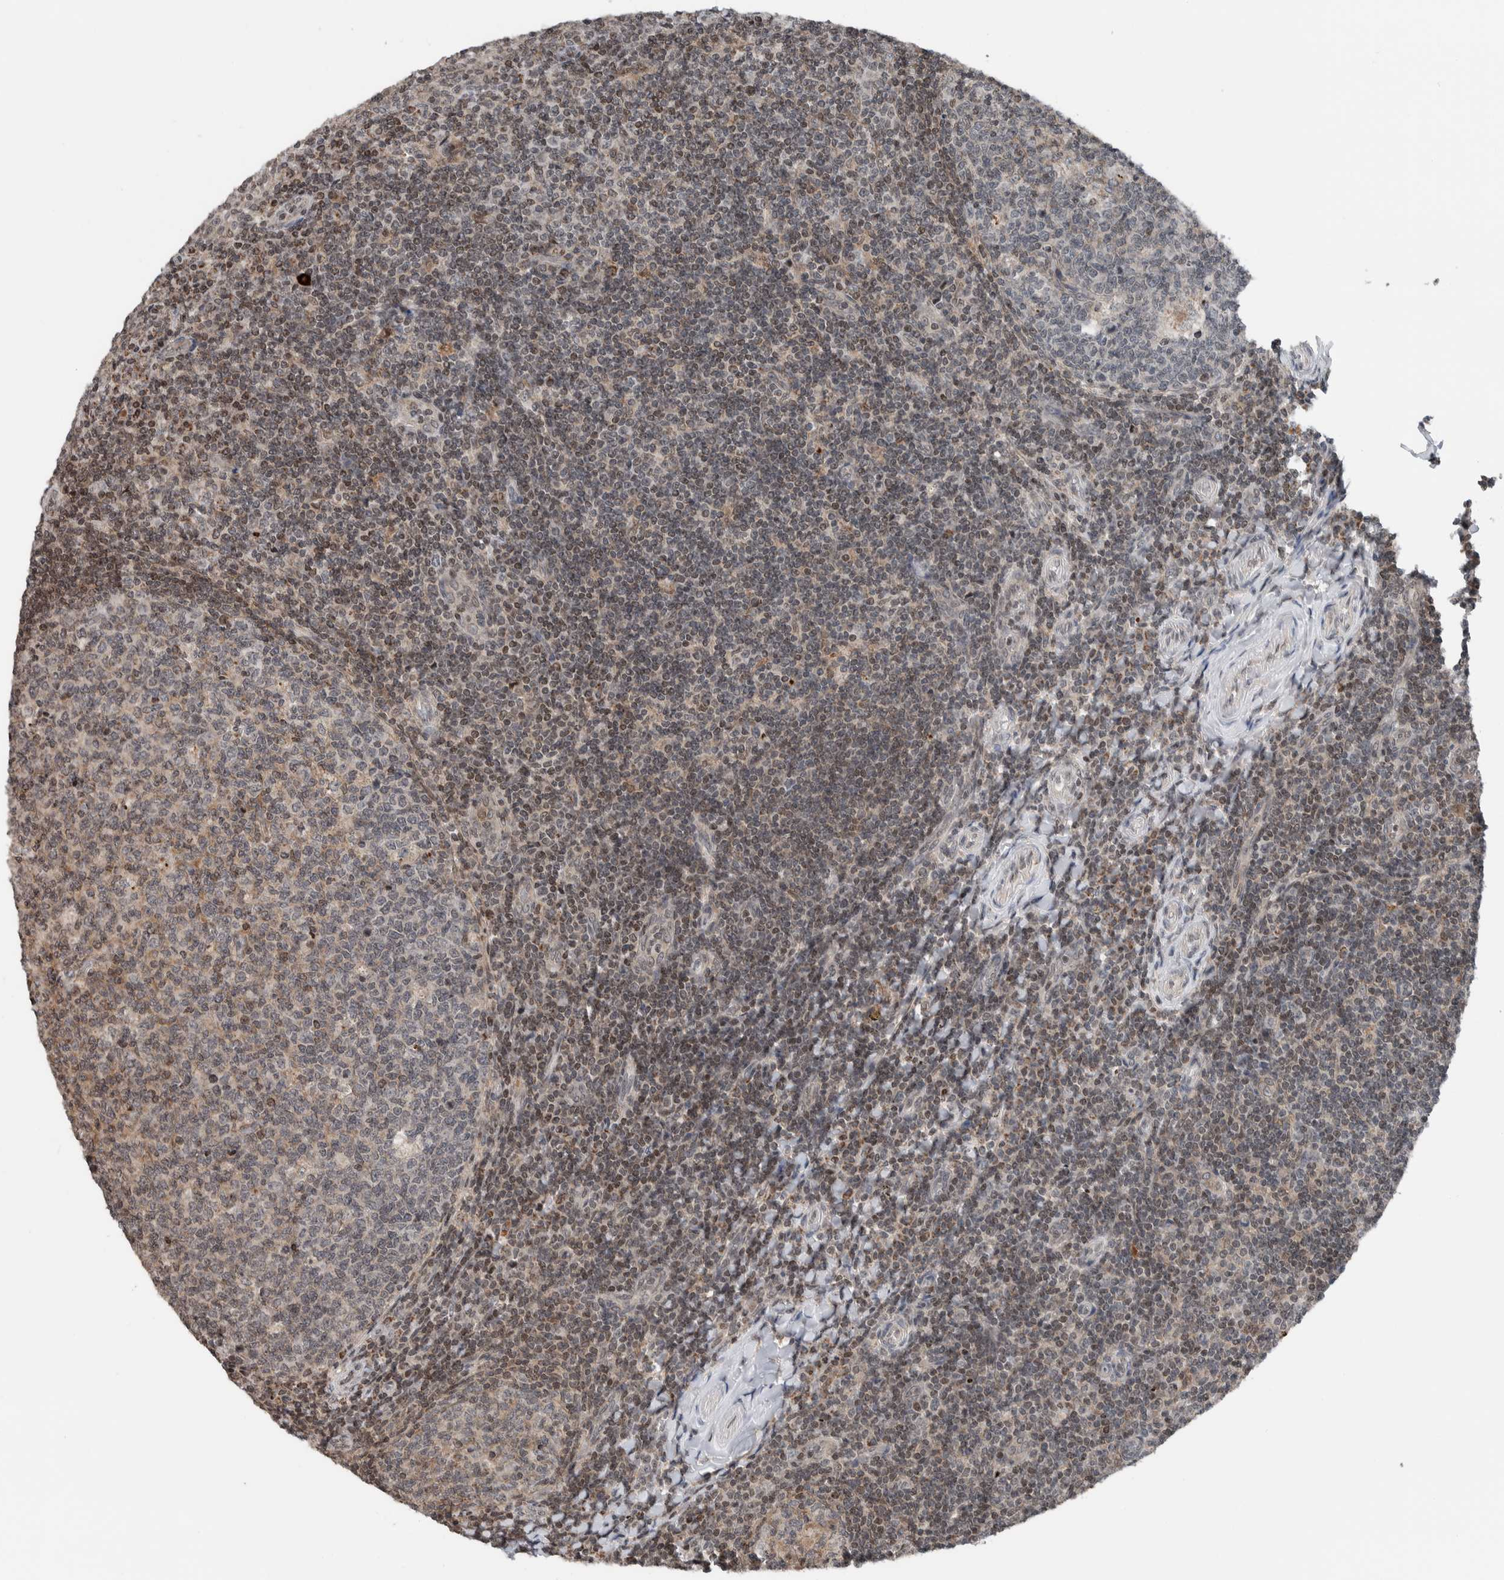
{"staining": {"intensity": "negative", "quantity": "none", "location": "none"}, "tissue": "tonsil", "cell_type": "Germinal center cells", "image_type": "normal", "snomed": [{"axis": "morphology", "description": "Normal tissue, NOS"}, {"axis": "topography", "description": "Tonsil"}], "caption": "A high-resolution micrograph shows immunohistochemistry staining of normal tonsil, which reveals no significant staining in germinal center cells. The staining is performed using DAB brown chromogen with nuclei counter-stained in using hematoxylin.", "gene": "NPLOC4", "patient": {"sex": "female", "age": 19}}